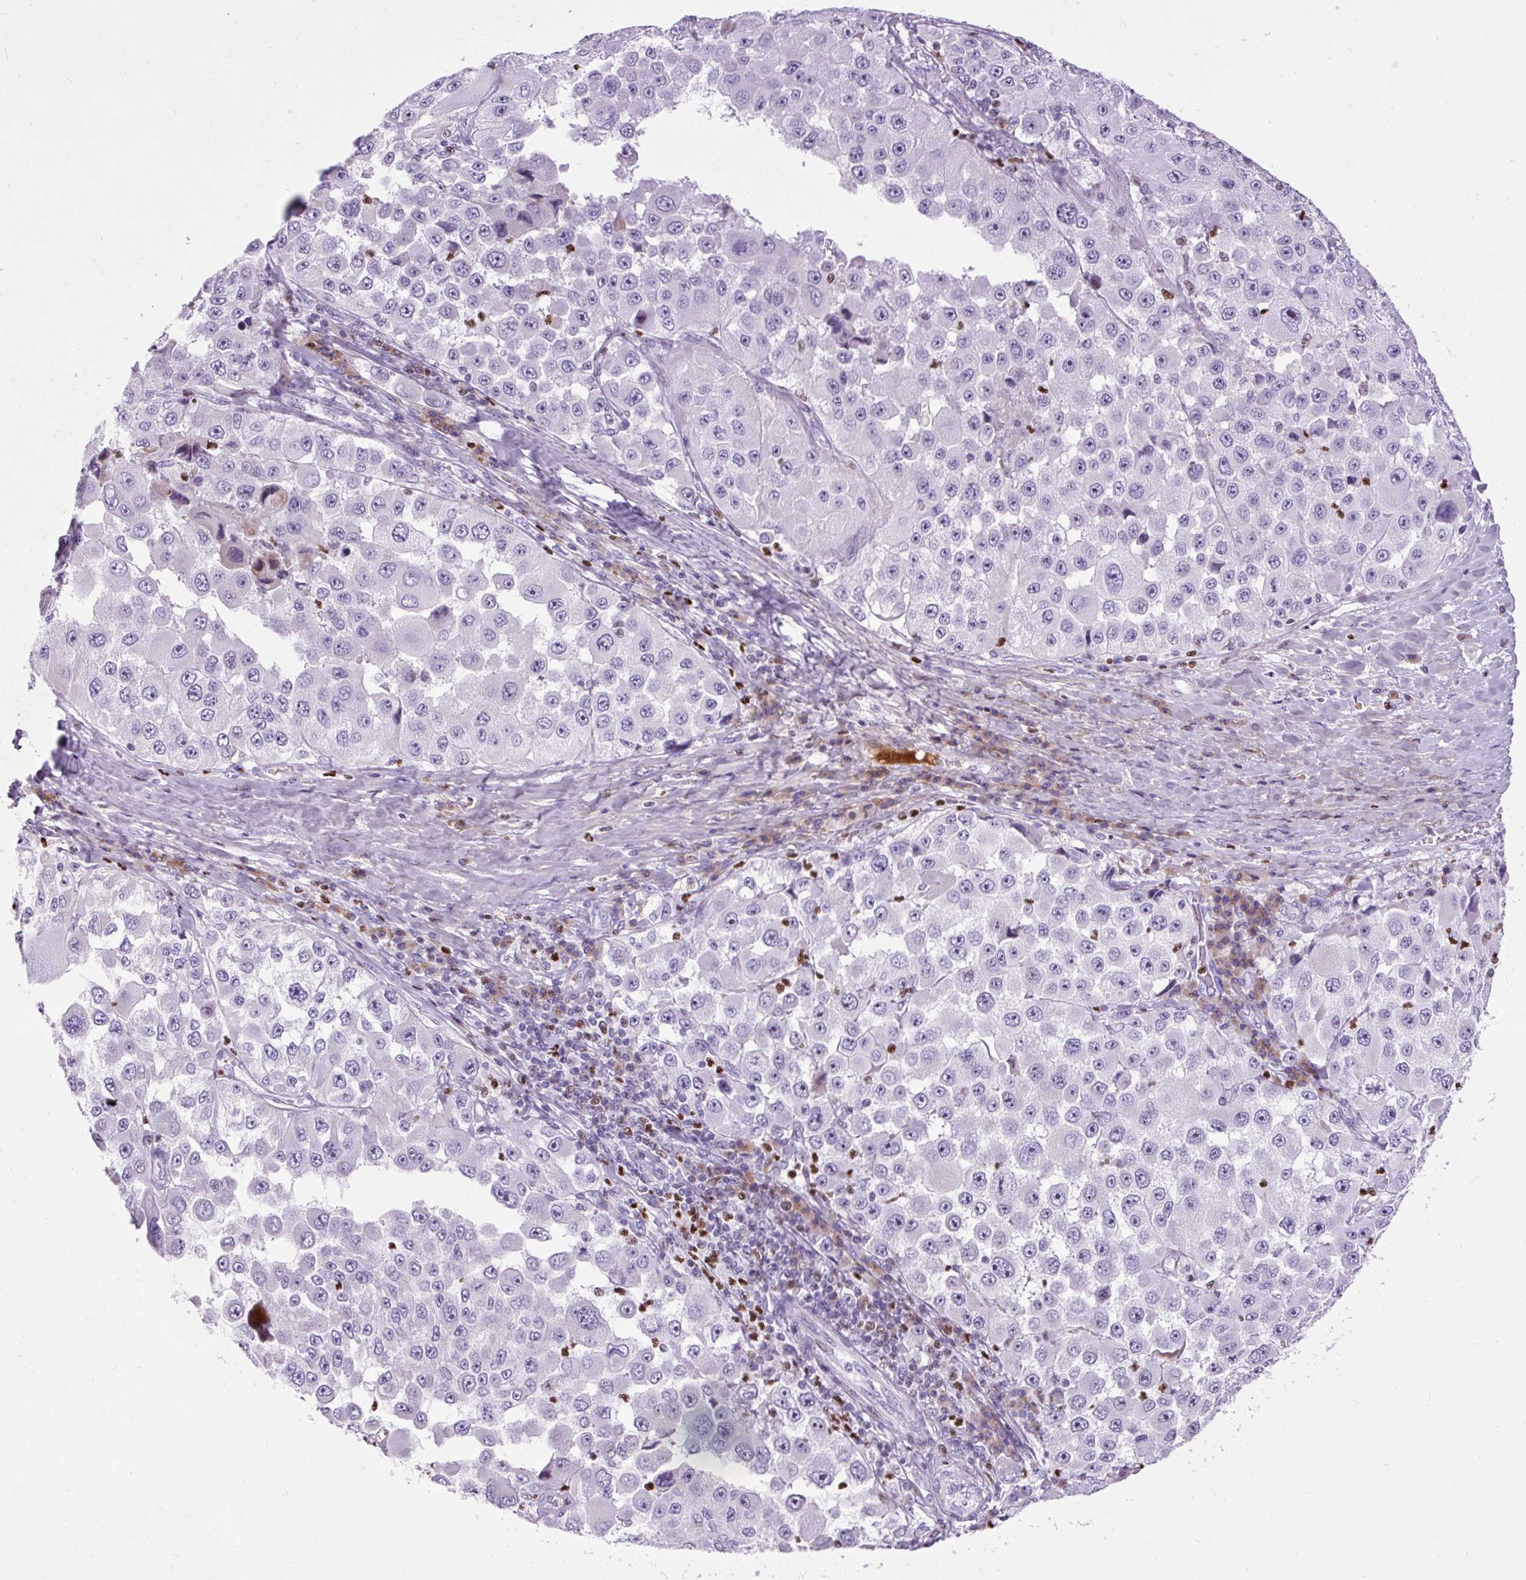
{"staining": {"intensity": "negative", "quantity": "none", "location": "none"}, "tissue": "melanoma", "cell_type": "Tumor cells", "image_type": "cancer", "snomed": [{"axis": "morphology", "description": "Malignant melanoma, Metastatic site"}, {"axis": "topography", "description": "Lymph node"}], "caption": "This is an IHC image of human malignant melanoma (metastatic site). There is no expression in tumor cells.", "gene": "SPC24", "patient": {"sex": "male", "age": 62}}